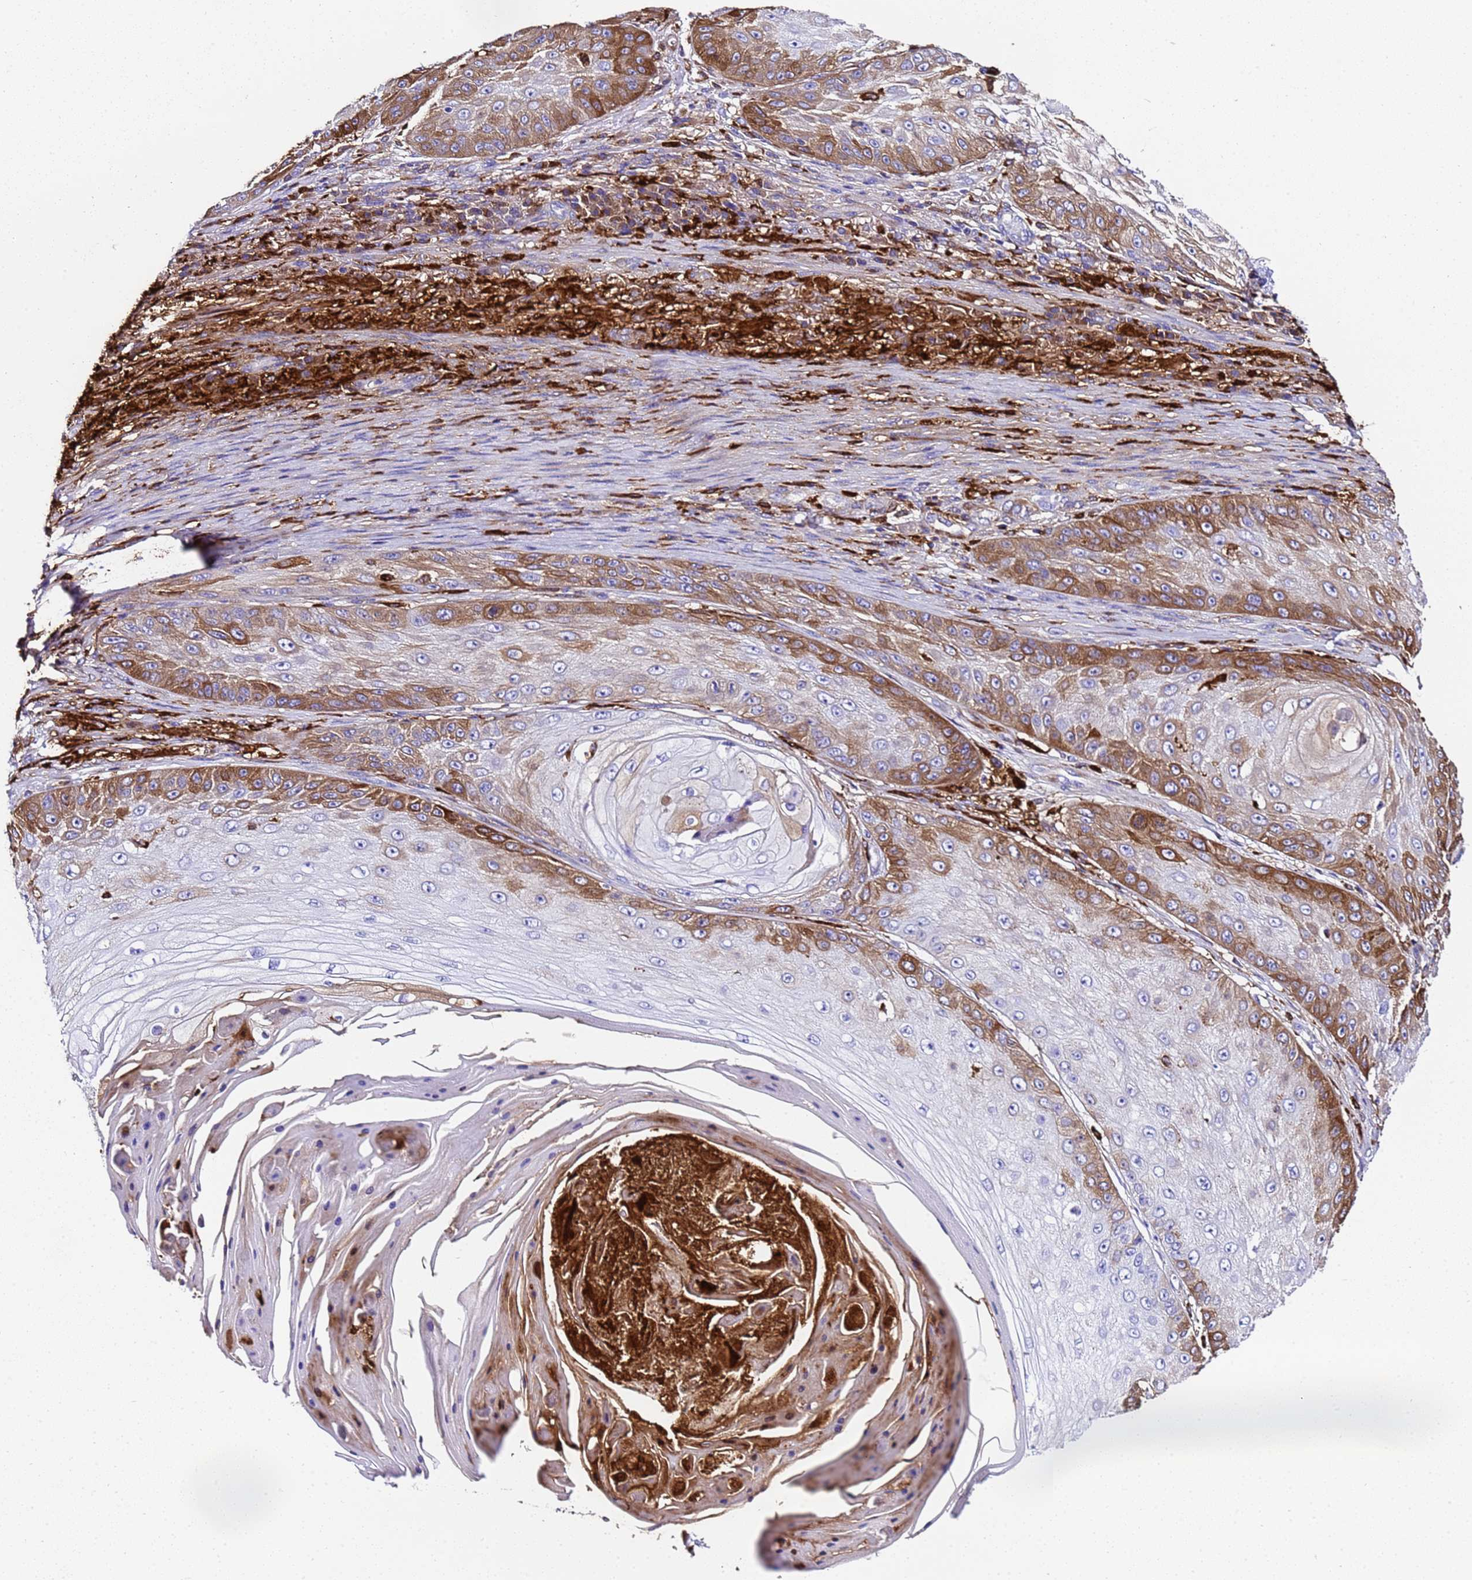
{"staining": {"intensity": "moderate", "quantity": "25%-75%", "location": "cytoplasmic/membranous"}, "tissue": "skin cancer", "cell_type": "Tumor cells", "image_type": "cancer", "snomed": [{"axis": "morphology", "description": "Squamous cell carcinoma, NOS"}, {"axis": "topography", "description": "Skin"}], "caption": "About 25%-75% of tumor cells in skin cancer show moderate cytoplasmic/membranous protein expression as visualized by brown immunohistochemical staining.", "gene": "FTL", "patient": {"sex": "male", "age": 70}}